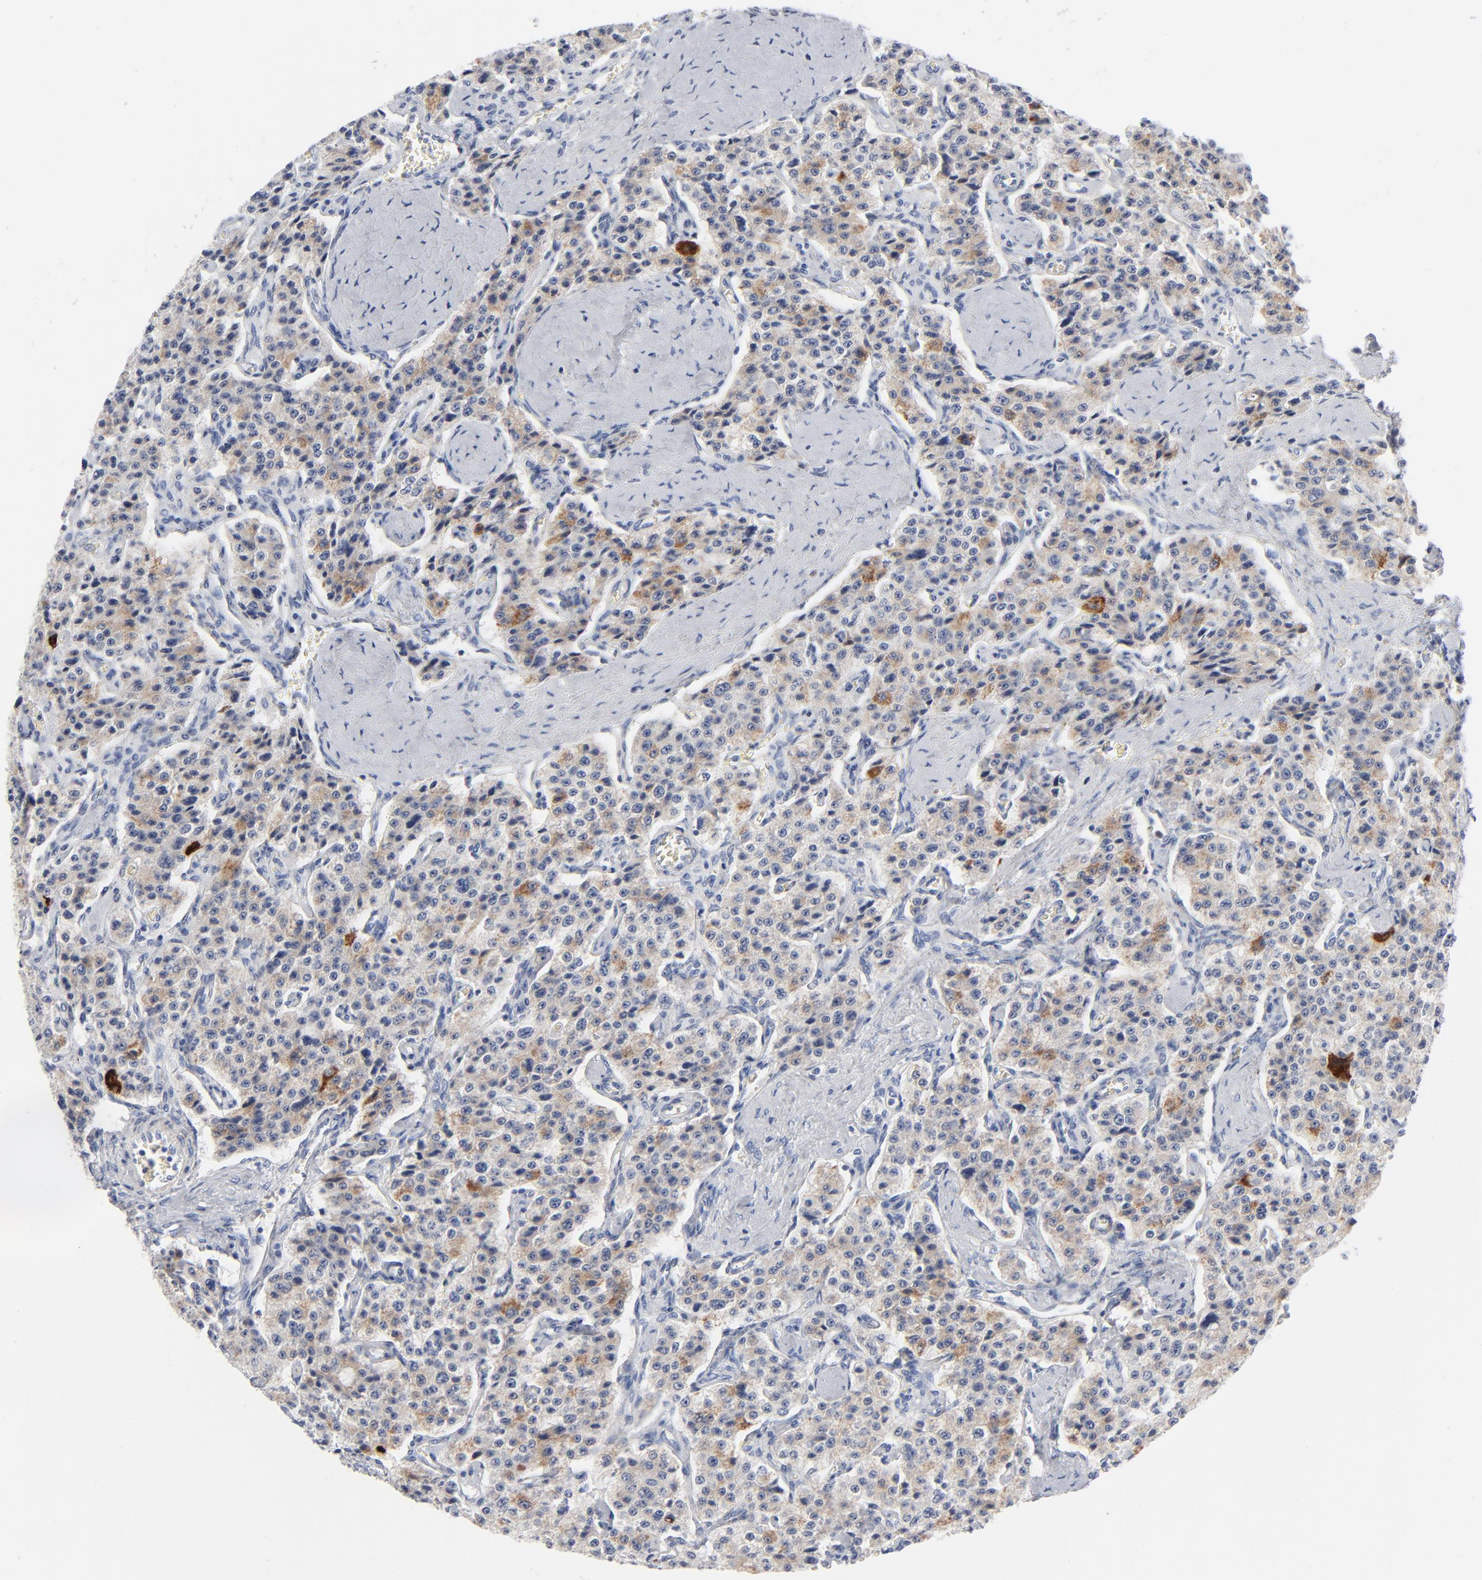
{"staining": {"intensity": "weak", "quantity": "<25%", "location": "cytoplasmic/membranous"}, "tissue": "carcinoid", "cell_type": "Tumor cells", "image_type": "cancer", "snomed": [{"axis": "morphology", "description": "Carcinoid, malignant, NOS"}, {"axis": "topography", "description": "Small intestine"}], "caption": "IHC photomicrograph of neoplastic tissue: carcinoid stained with DAB (3,3'-diaminobenzidine) displays no significant protein positivity in tumor cells.", "gene": "CHCHD10", "patient": {"sex": "male", "age": 52}}